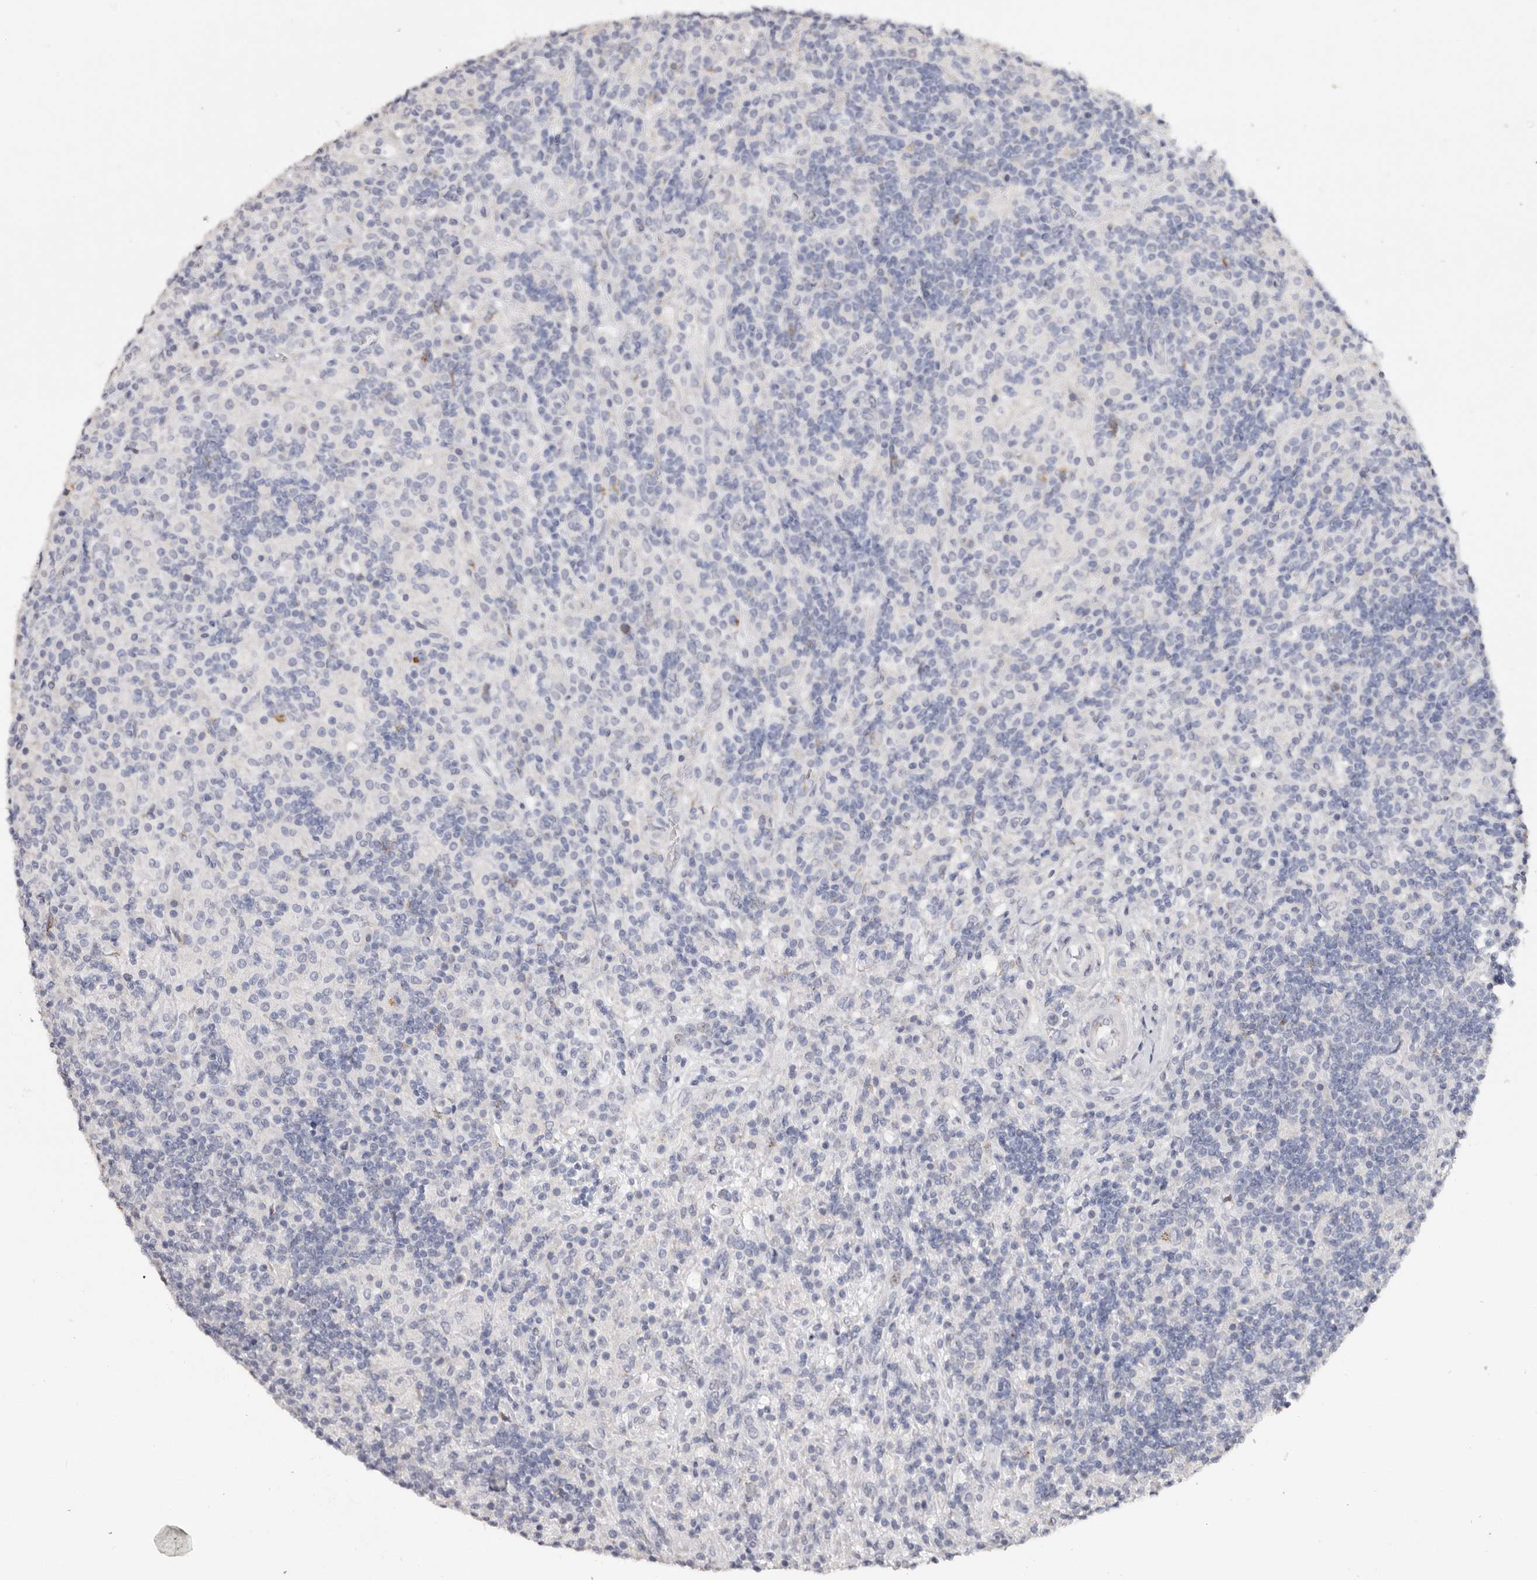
{"staining": {"intensity": "weak", "quantity": "25%-75%", "location": "cytoplasmic/membranous"}, "tissue": "lymphoma", "cell_type": "Tumor cells", "image_type": "cancer", "snomed": [{"axis": "morphology", "description": "Hodgkin's disease, NOS"}, {"axis": "topography", "description": "Lymph node"}], "caption": "Hodgkin's disease tissue exhibits weak cytoplasmic/membranous staining in about 25%-75% of tumor cells, visualized by immunohistochemistry.", "gene": "LGALS7B", "patient": {"sex": "male", "age": 70}}